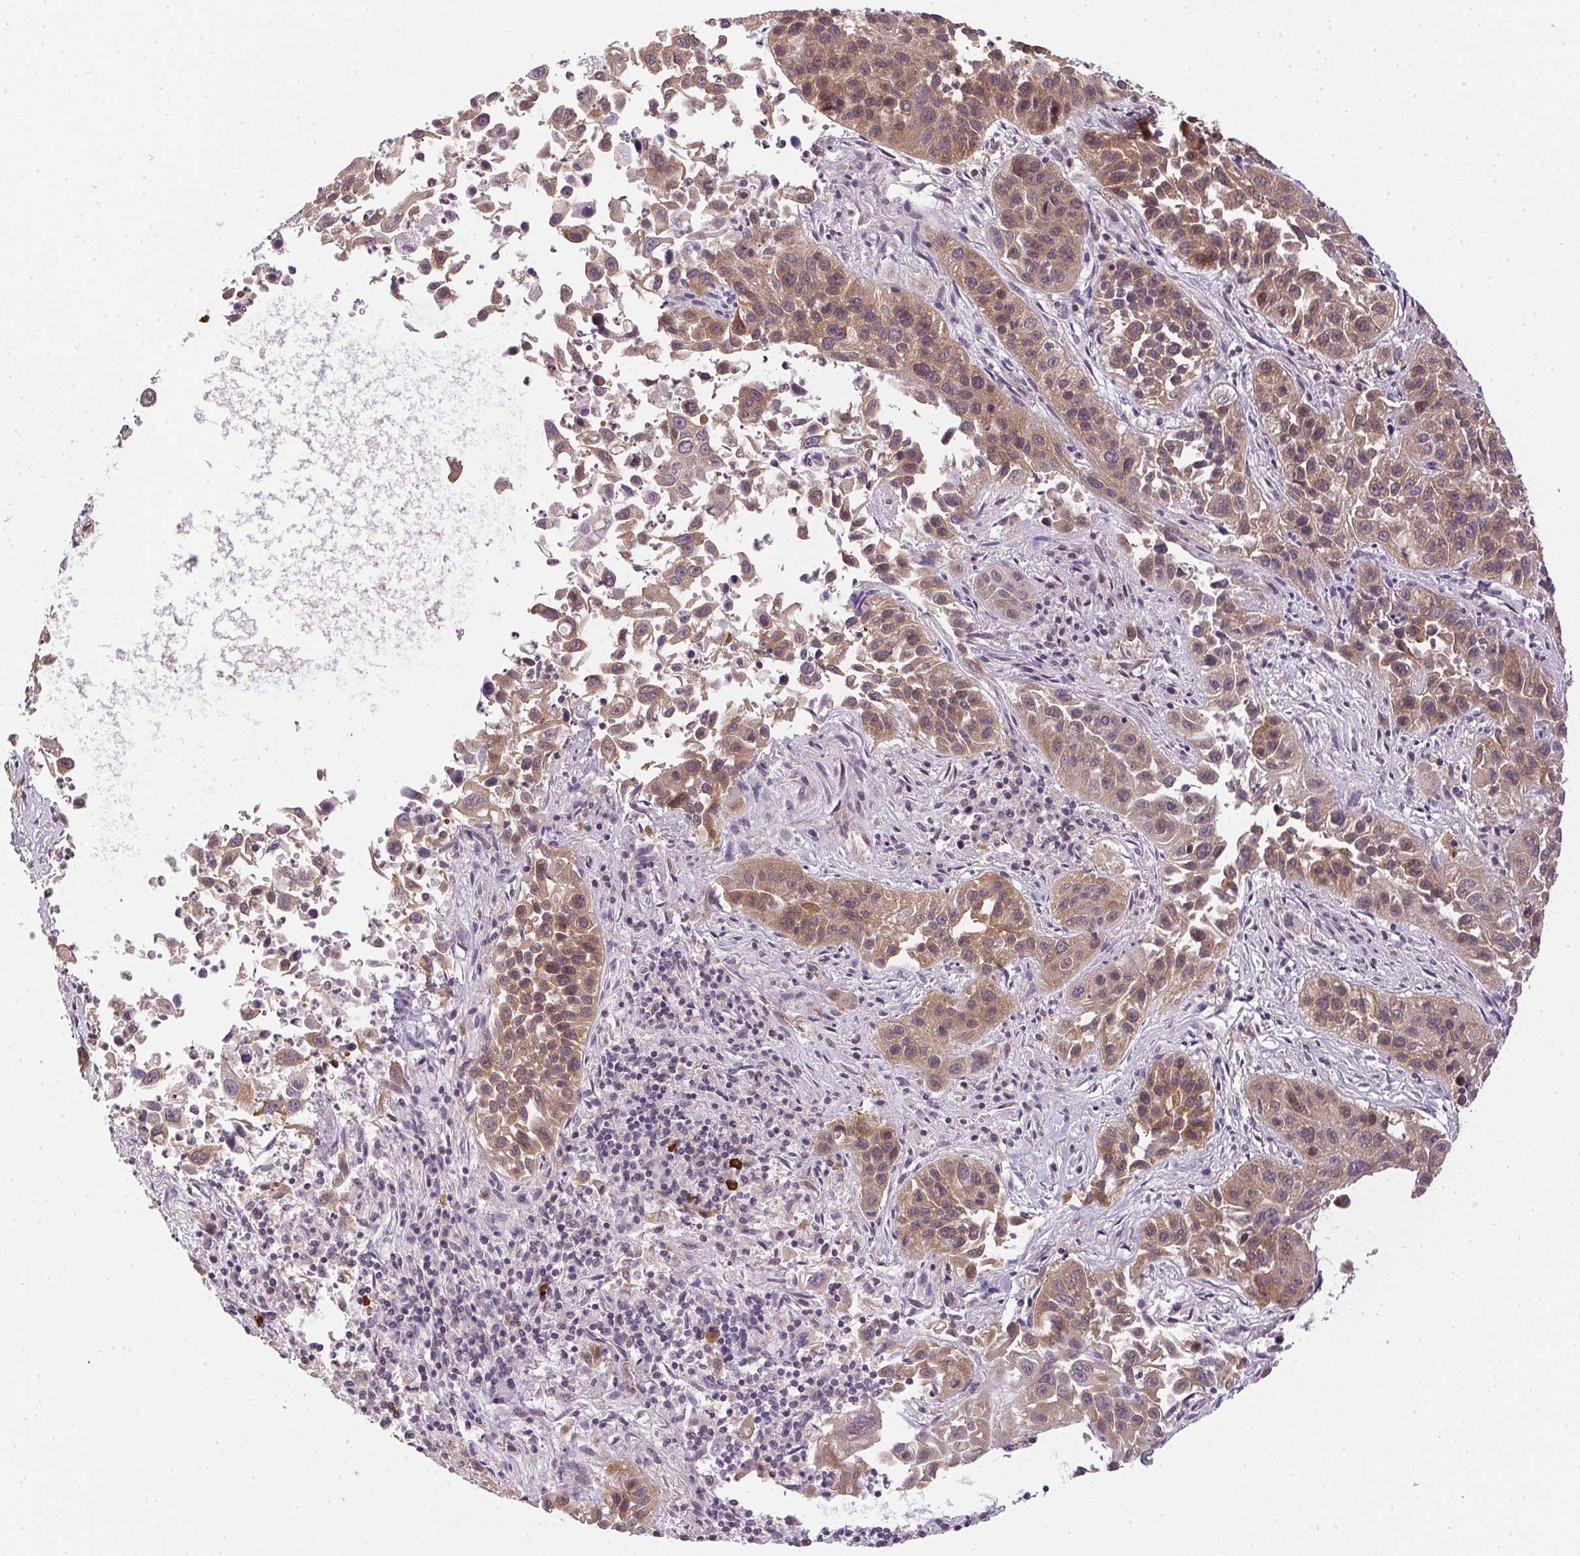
{"staining": {"intensity": "weak", "quantity": ">75%", "location": "cytoplasmic/membranous"}, "tissue": "lung cancer", "cell_type": "Tumor cells", "image_type": "cancer", "snomed": [{"axis": "morphology", "description": "Squamous cell carcinoma, NOS"}, {"axis": "topography", "description": "Lung"}], "caption": "DAB immunohistochemical staining of squamous cell carcinoma (lung) displays weak cytoplasmic/membranous protein positivity in approximately >75% of tumor cells.", "gene": "CFAP92", "patient": {"sex": "female", "age": 61}}